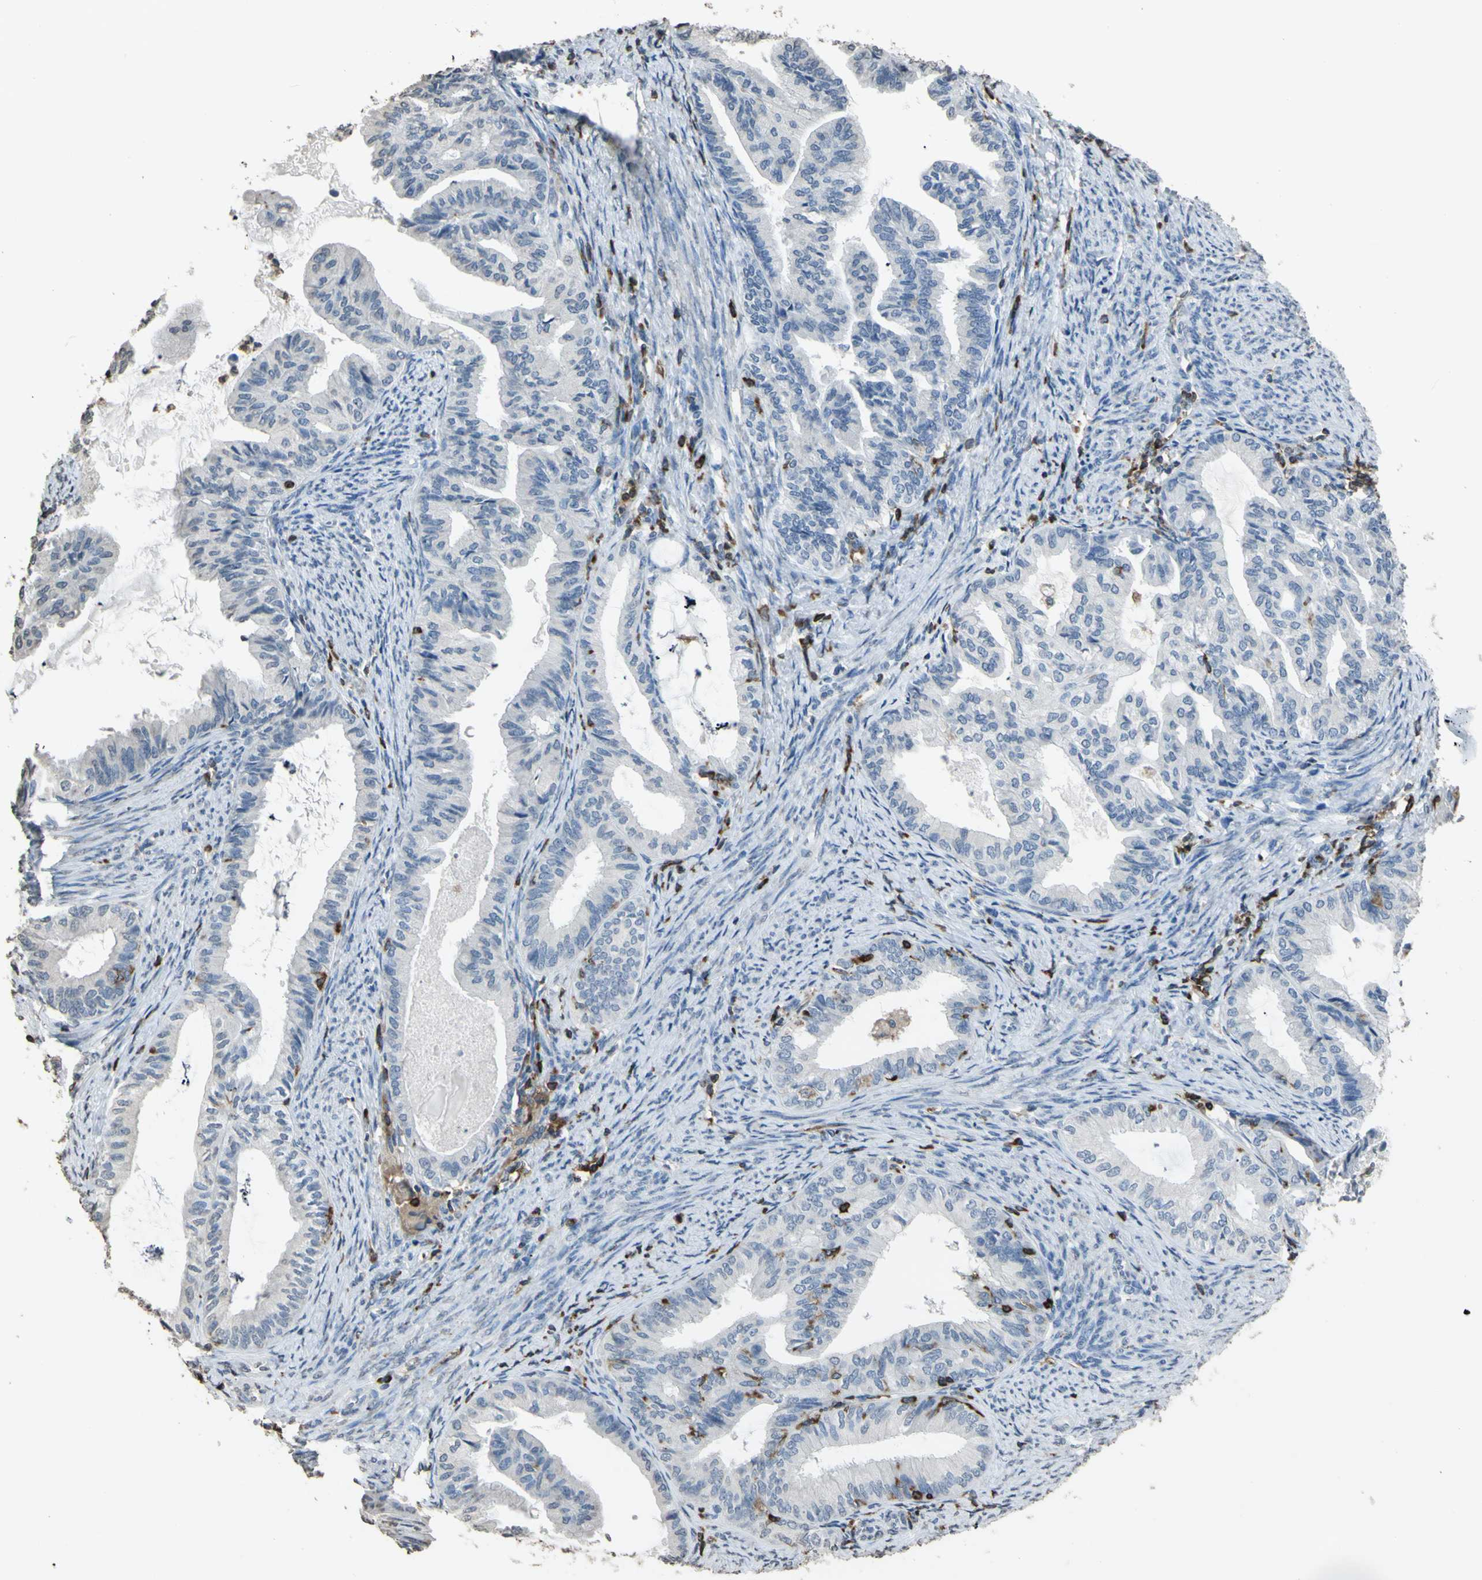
{"staining": {"intensity": "negative", "quantity": "none", "location": "none"}, "tissue": "endometrial cancer", "cell_type": "Tumor cells", "image_type": "cancer", "snomed": [{"axis": "morphology", "description": "Adenocarcinoma, NOS"}, {"axis": "topography", "description": "Endometrium"}], "caption": "Immunohistochemical staining of human endometrial cancer (adenocarcinoma) exhibits no significant expression in tumor cells.", "gene": "PSTPIP1", "patient": {"sex": "female", "age": 86}}